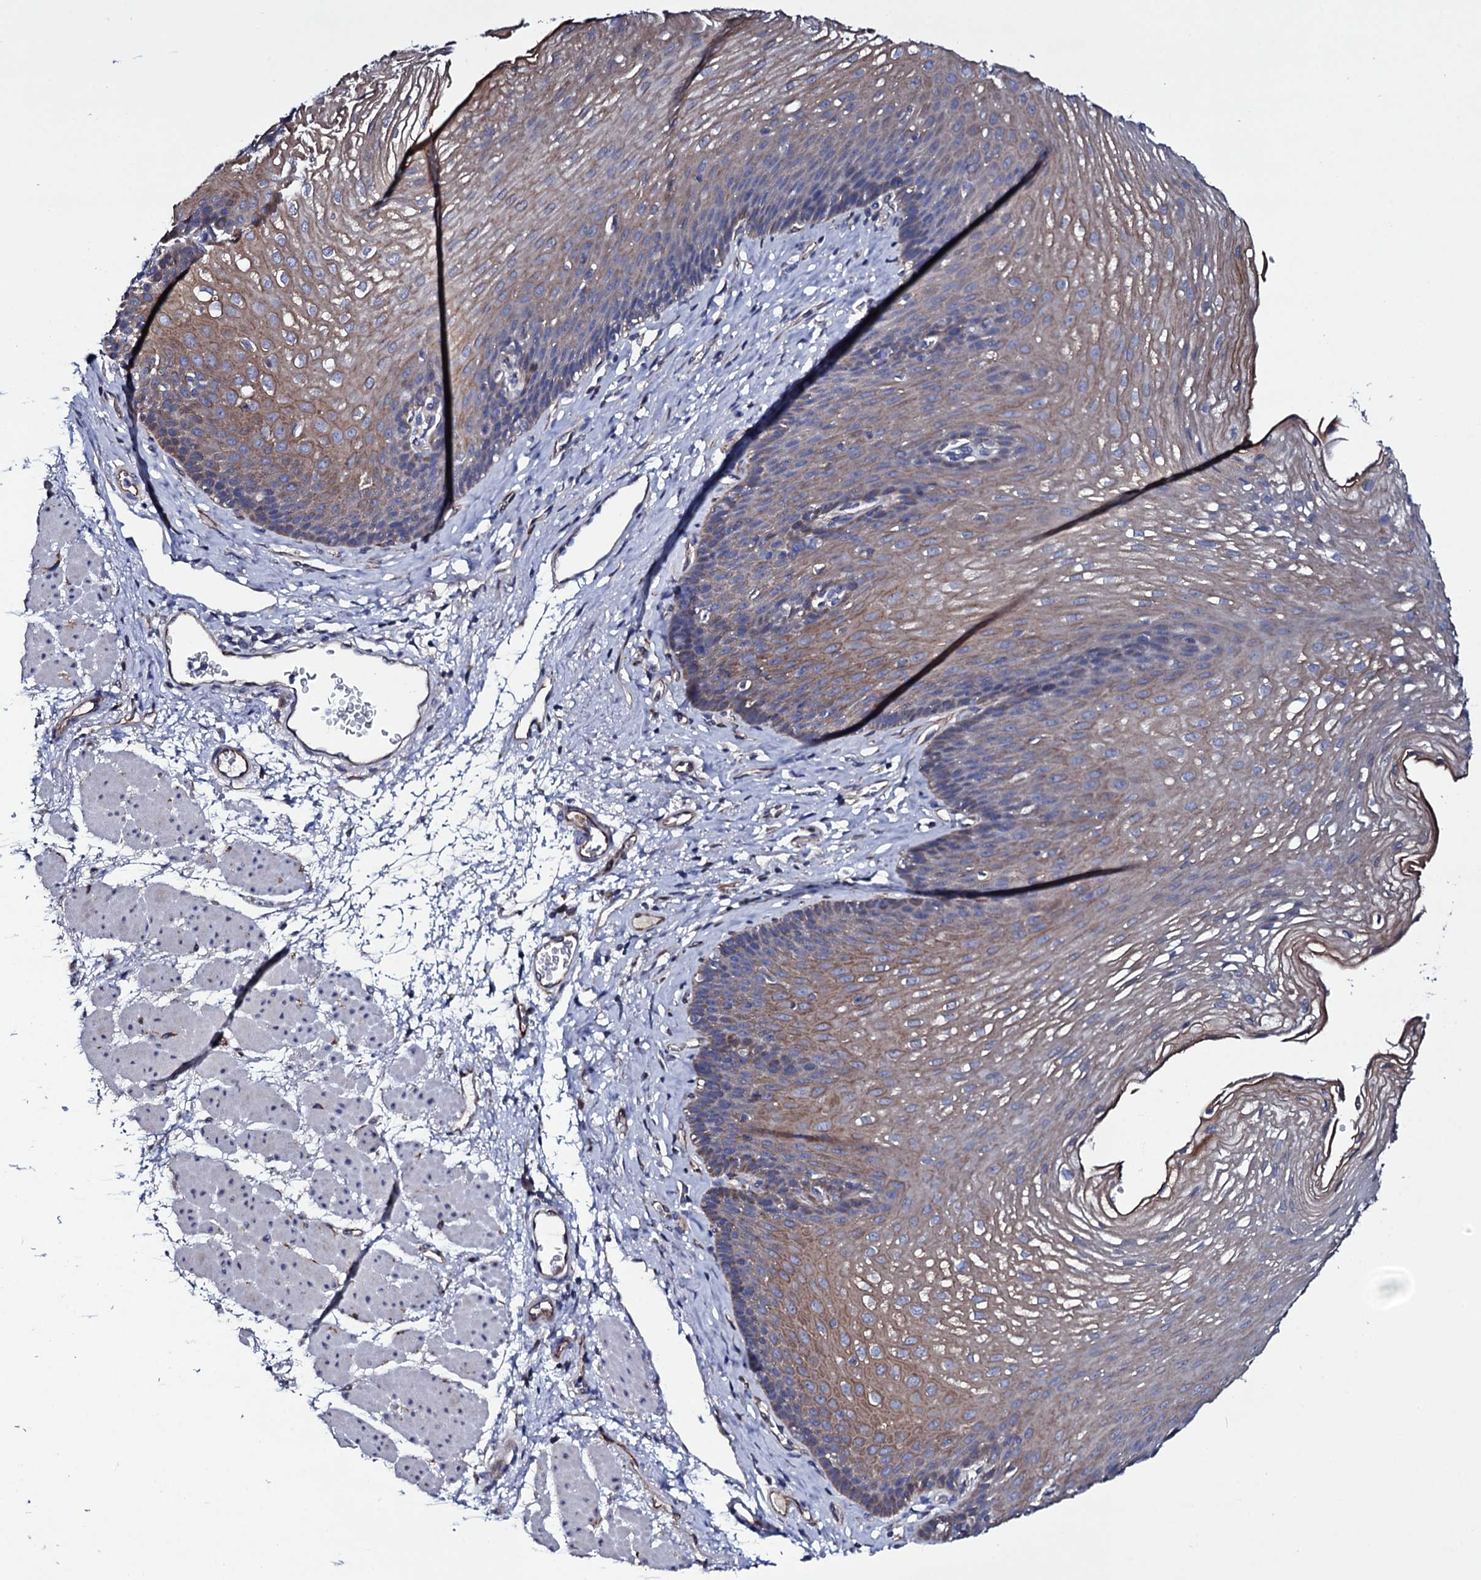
{"staining": {"intensity": "moderate", "quantity": "25%-75%", "location": "cytoplasmic/membranous"}, "tissue": "esophagus", "cell_type": "Squamous epithelial cells", "image_type": "normal", "snomed": [{"axis": "morphology", "description": "Normal tissue, NOS"}, {"axis": "topography", "description": "Esophagus"}], "caption": "Brown immunohistochemical staining in unremarkable human esophagus displays moderate cytoplasmic/membranous positivity in about 25%-75% of squamous epithelial cells. (Stains: DAB in brown, nuclei in blue, Microscopy: brightfield microscopy at high magnification).", "gene": "BCL2L14", "patient": {"sex": "female", "age": 66}}